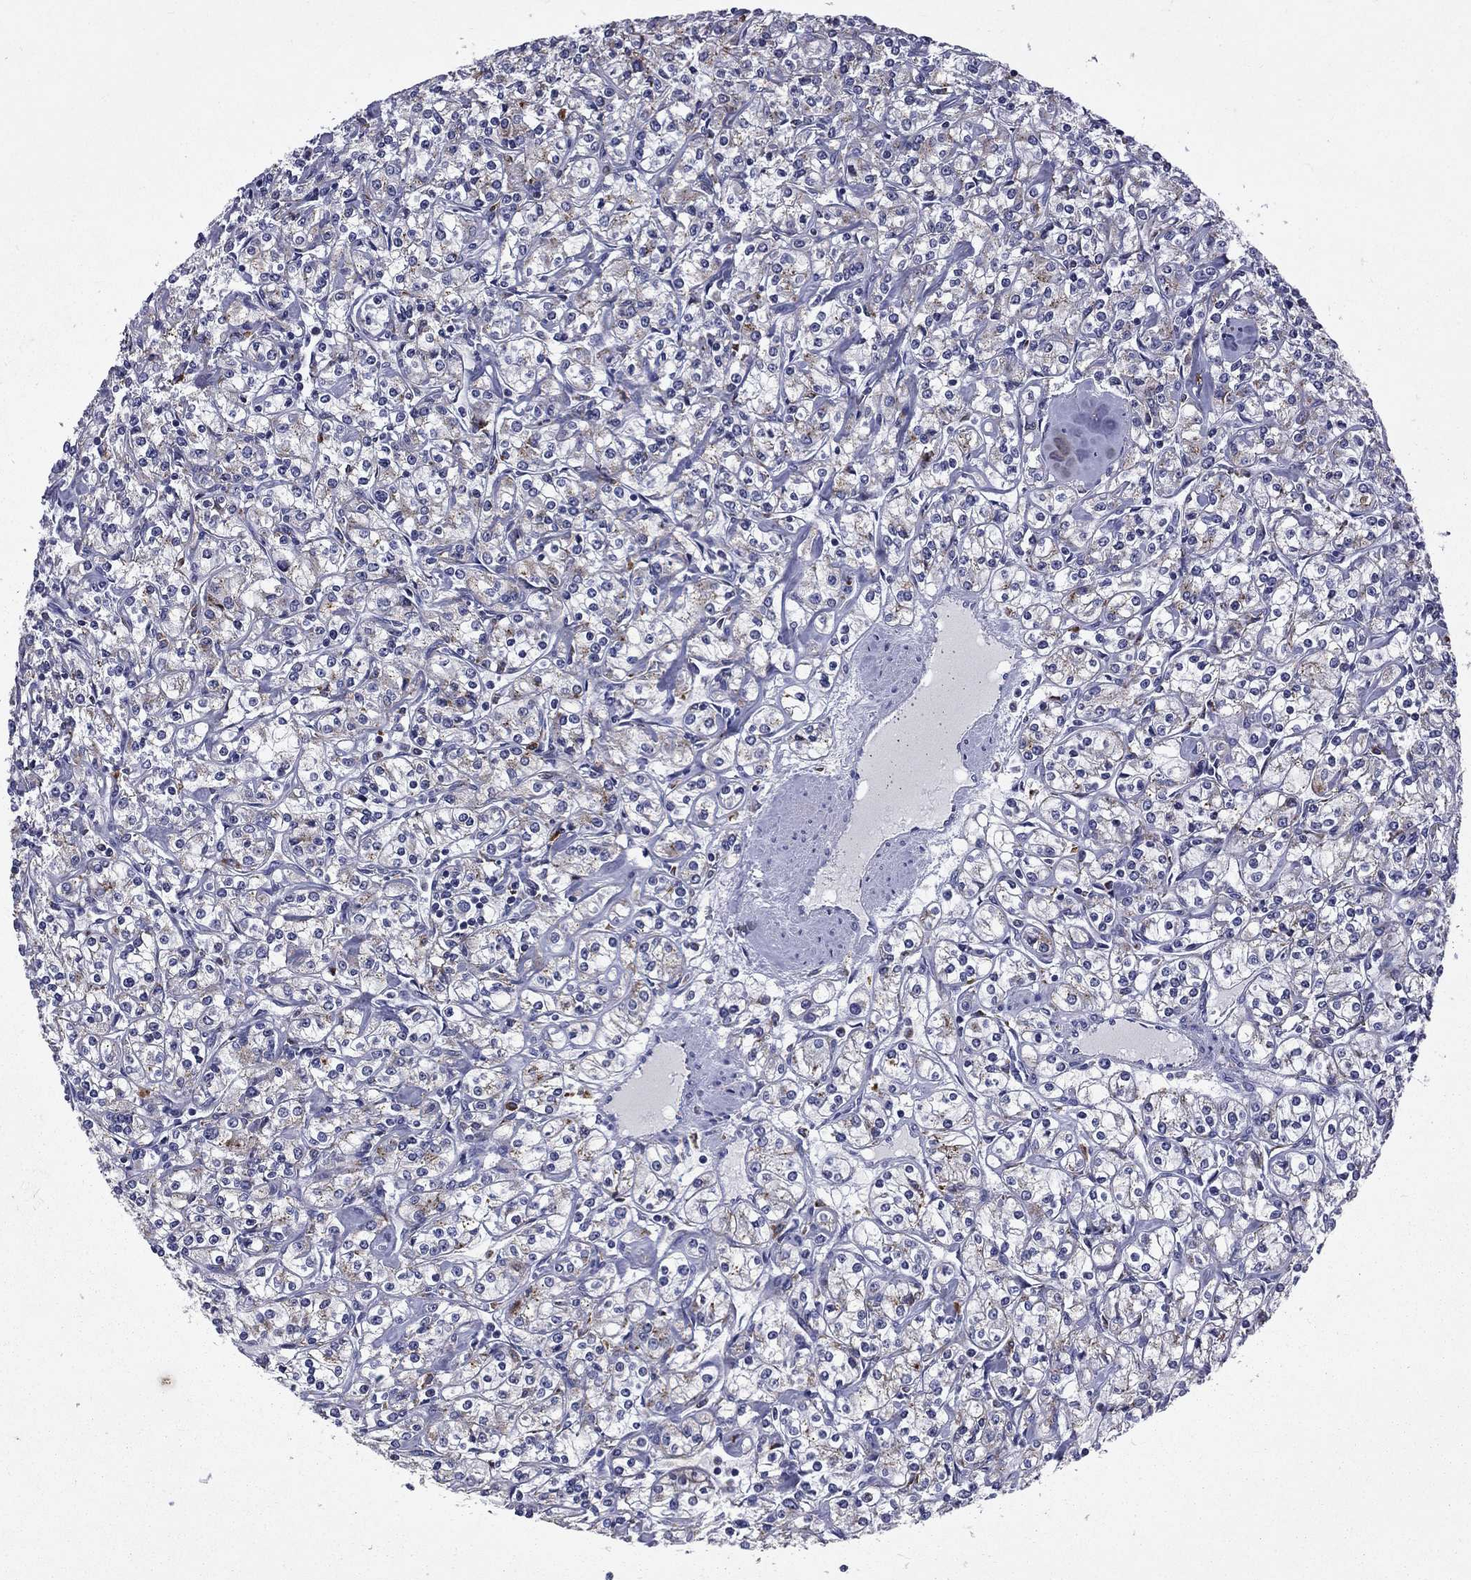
{"staining": {"intensity": "negative", "quantity": "none", "location": "none"}, "tissue": "renal cancer", "cell_type": "Tumor cells", "image_type": "cancer", "snomed": [{"axis": "morphology", "description": "Adenocarcinoma, NOS"}, {"axis": "topography", "description": "Kidney"}], "caption": "High power microscopy image of an immunohistochemistry (IHC) histopathology image of renal cancer, revealing no significant staining in tumor cells.", "gene": "MADCAM1", "patient": {"sex": "male", "age": 77}}